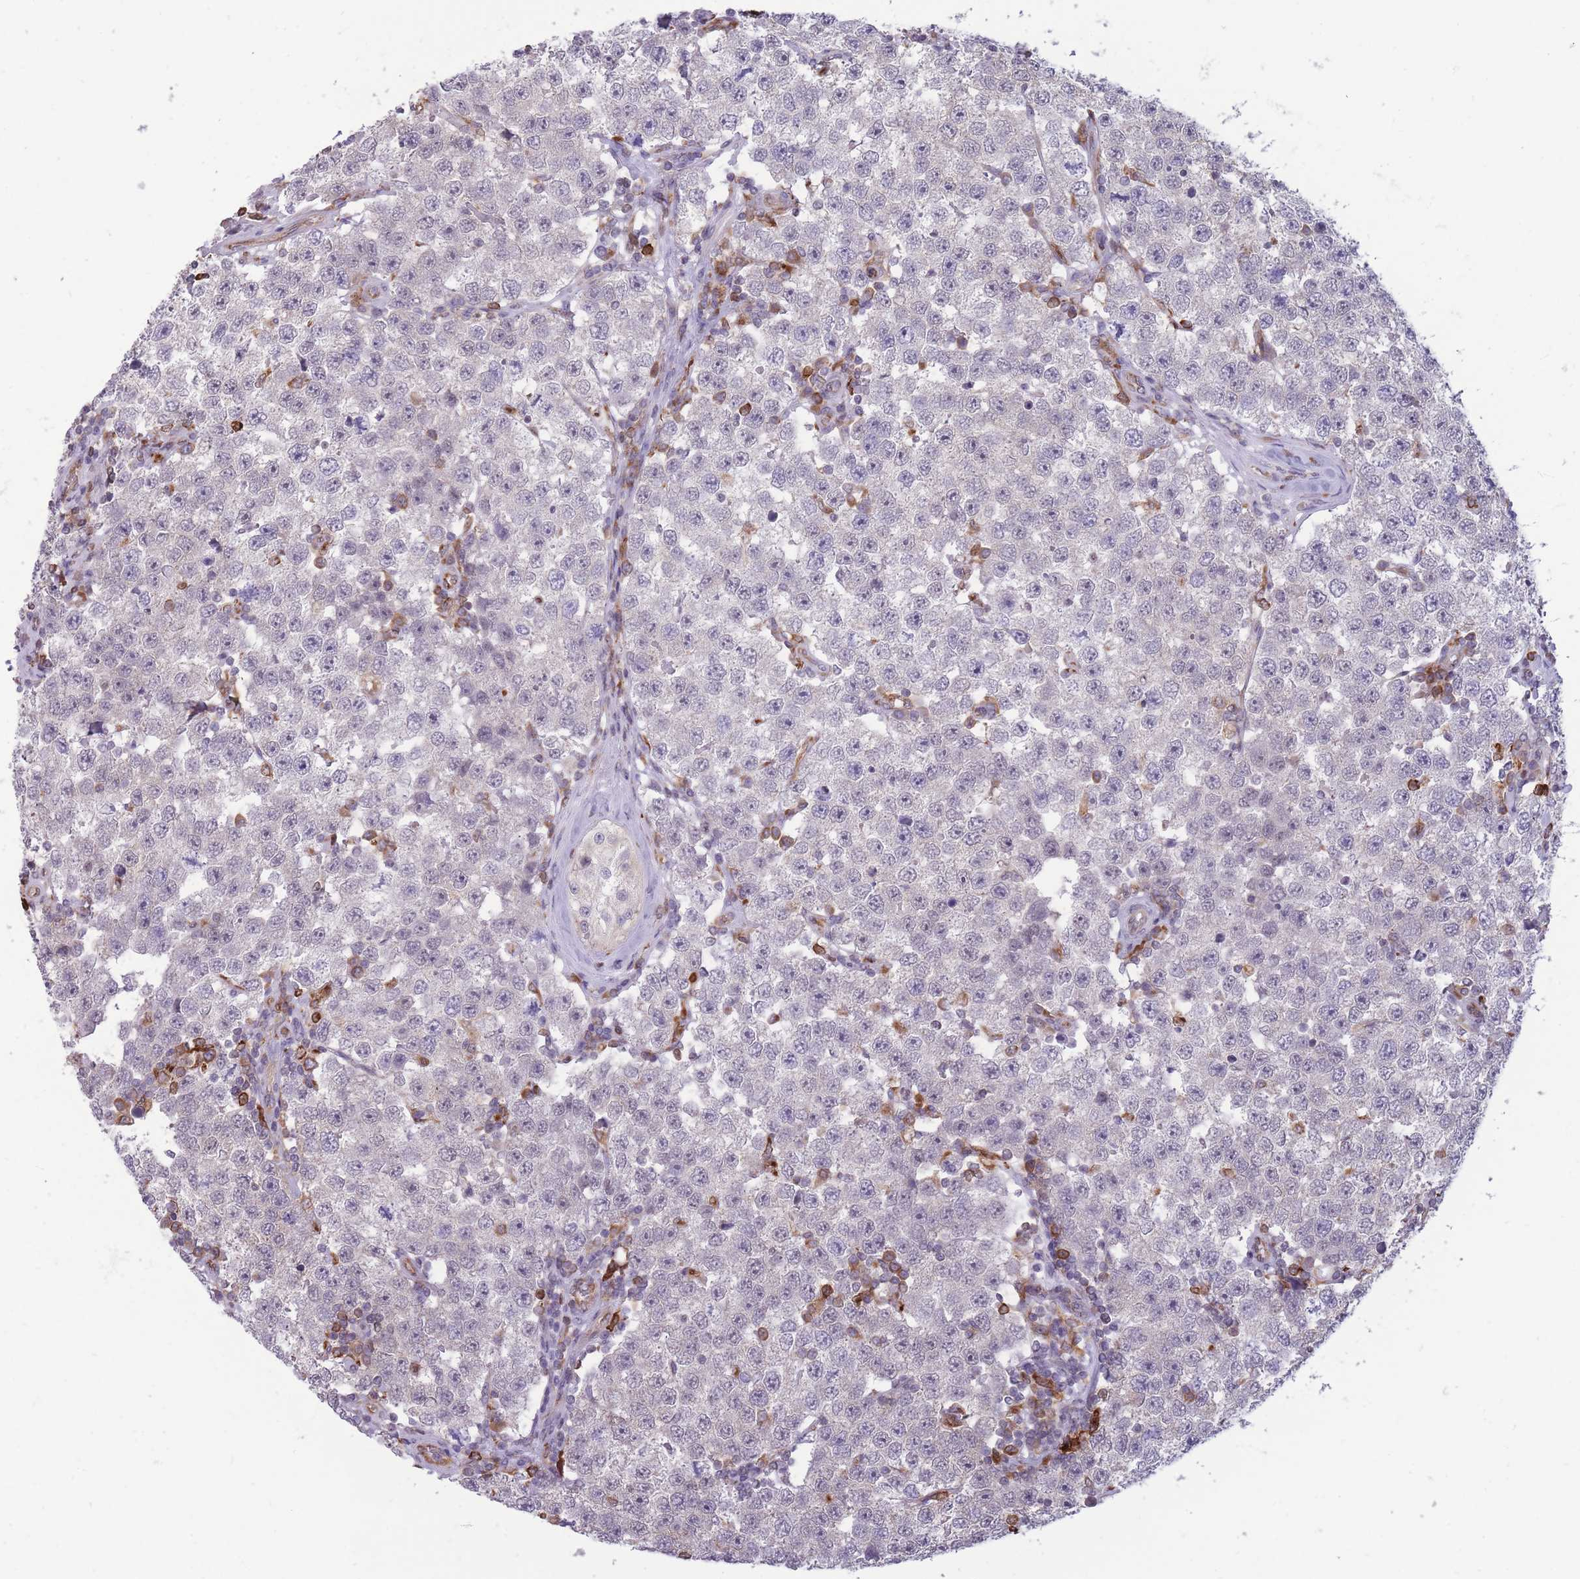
{"staining": {"intensity": "negative", "quantity": "none", "location": "none"}, "tissue": "testis cancer", "cell_type": "Tumor cells", "image_type": "cancer", "snomed": [{"axis": "morphology", "description": "Seminoma, NOS"}, {"axis": "topography", "description": "Testis"}], "caption": "Image shows no protein expression in tumor cells of testis cancer (seminoma) tissue.", "gene": "TMEM121", "patient": {"sex": "male", "age": 34}}